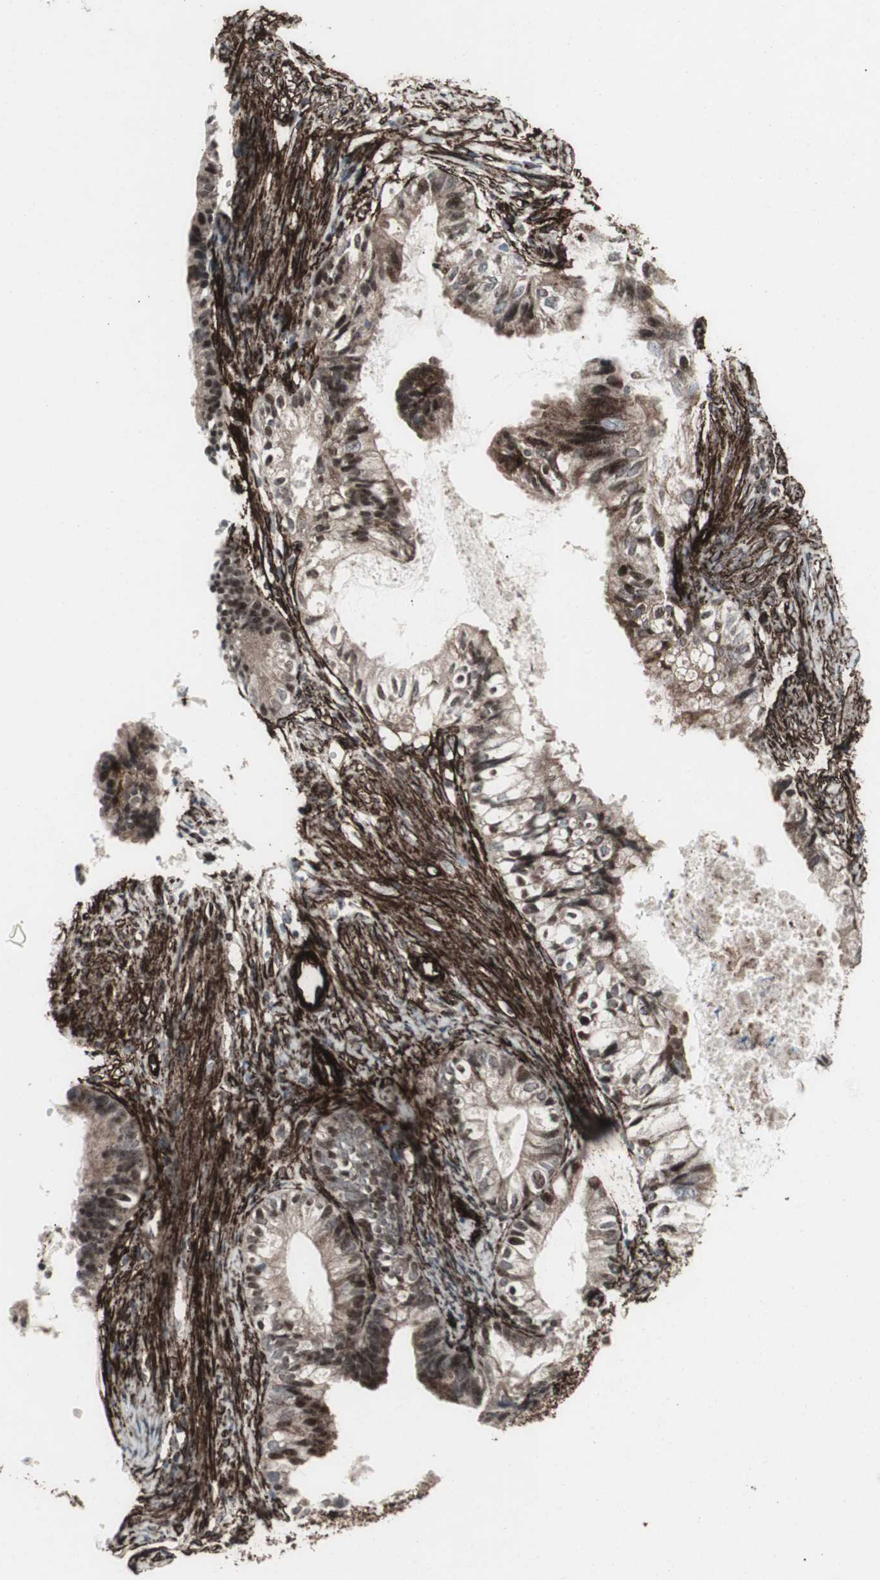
{"staining": {"intensity": "moderate", "quantity": "25%-75%", "location": "cytoplasmic/membranous,nuclear"}, "tissue": "cervical cancer", "cell_type": "Tumor cells", "image_type": "cancer", "snomed": [{"axis": "morphology", "description": "Normal tissue, NOS"}, {"axis": "morphology", "description": "Adenocarcinoma, NOS"}, {"axis": "topography", "description": "Cervix"}, {"axis": "topography", "description": "Endometrium"}], "caption": "Approximately 25%-75% of tumor cells in human cervical cancer reveal moderate cytoplasmic/membranous and nuclear protein expression as visualized by brown immunohistochemical staining.", "gene": "PDGFA", "patient": {"sex": "female", "age": 86}}